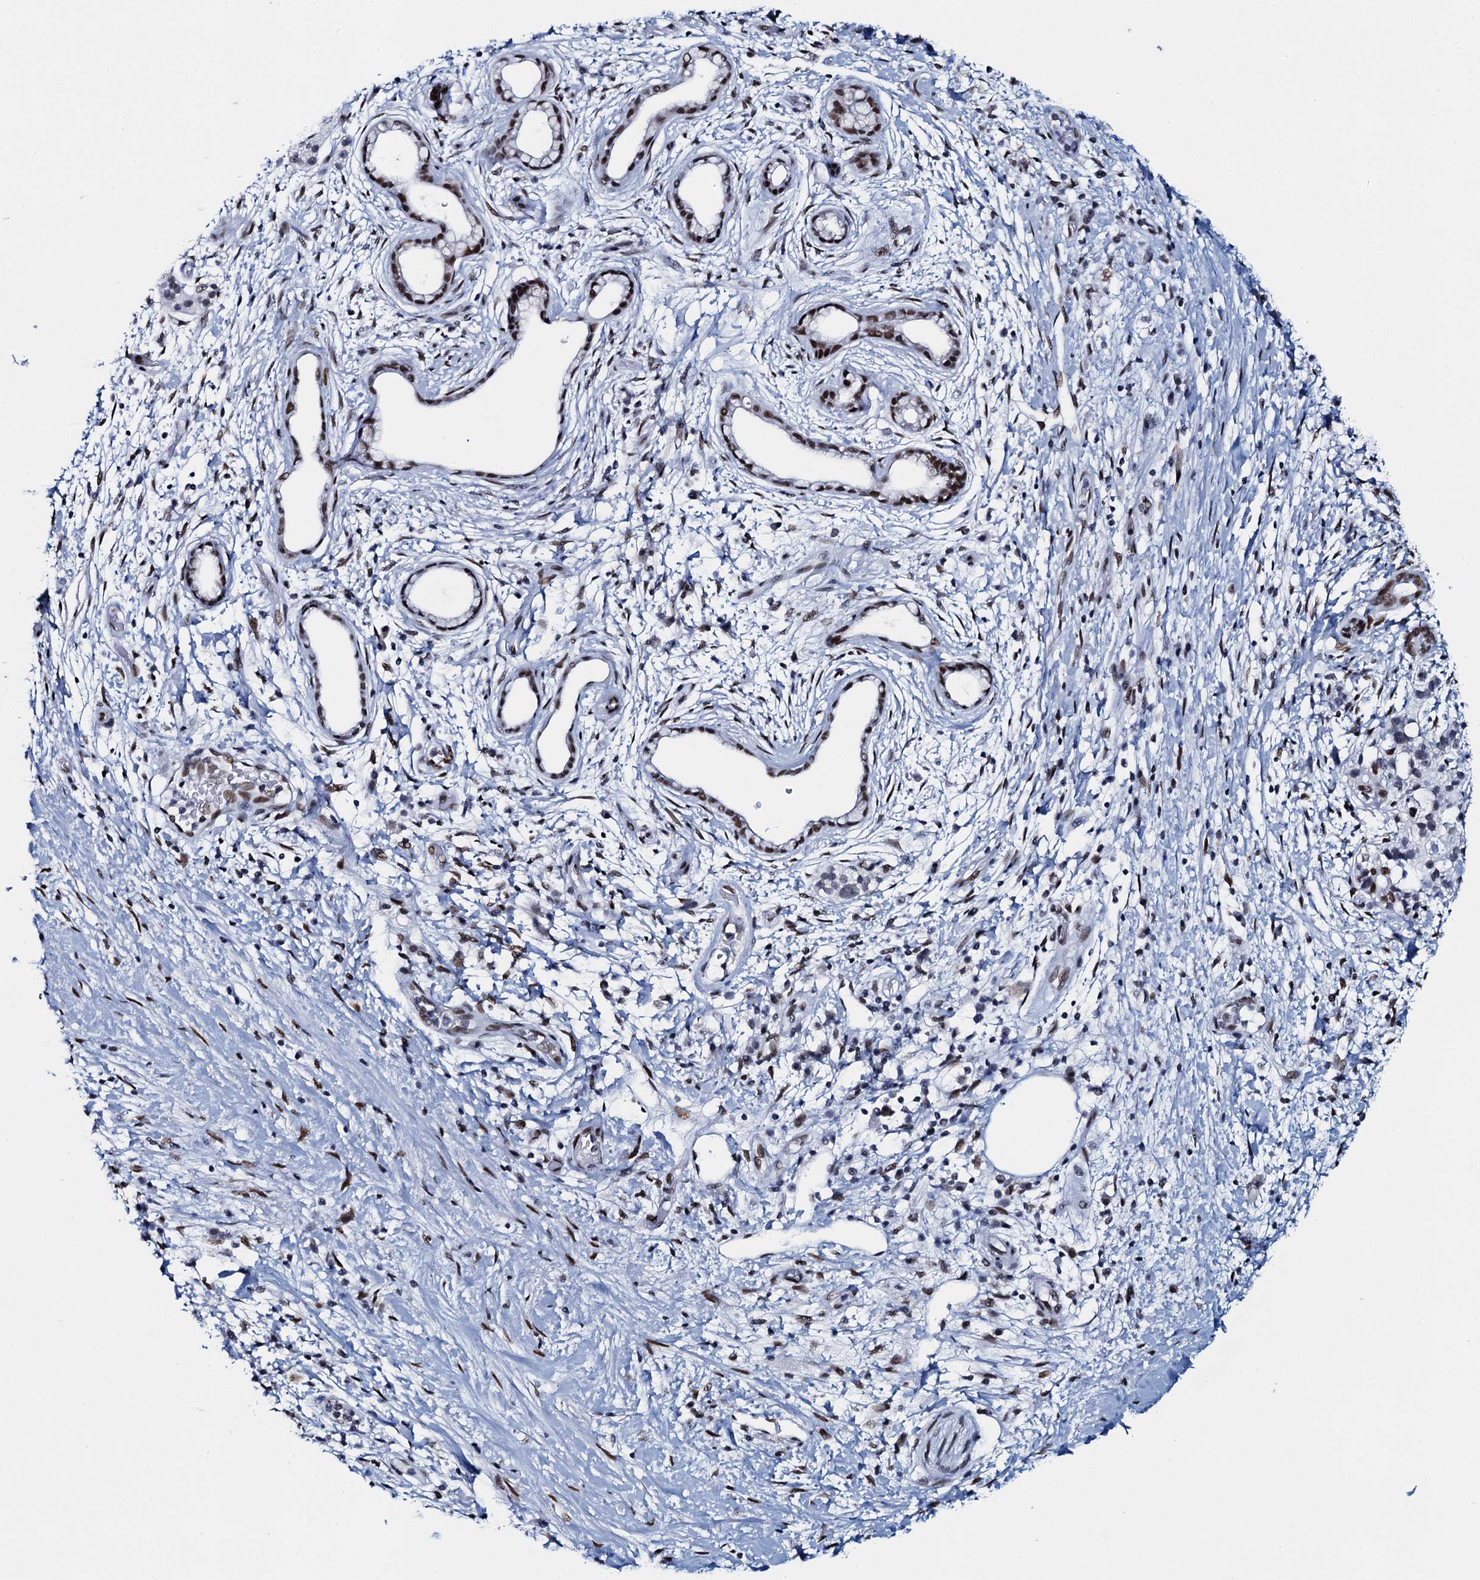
{"staining": {"intensity": "moderate", "quantity": ">75%", "location": "nuclear"}, "tissue": "pancreatic cancer", "cell_type": "Tumor cells", "image_type": "cancer", "snomed": [{"axis": "morphology", "description": "Adenocarcinoma, NOS"}, {"axis": "topography", "description": "Pancreas"}], "caption": "A brown stain highlights moderate nuclear staining of a protein in human adenocarcinoma (pancreatic) tumor cells. (DAB = brown stain, brightfield microscopy at high magnification).", "gene": "HNRNPUL2", "patient": {"sex": "female", "age": 73}}